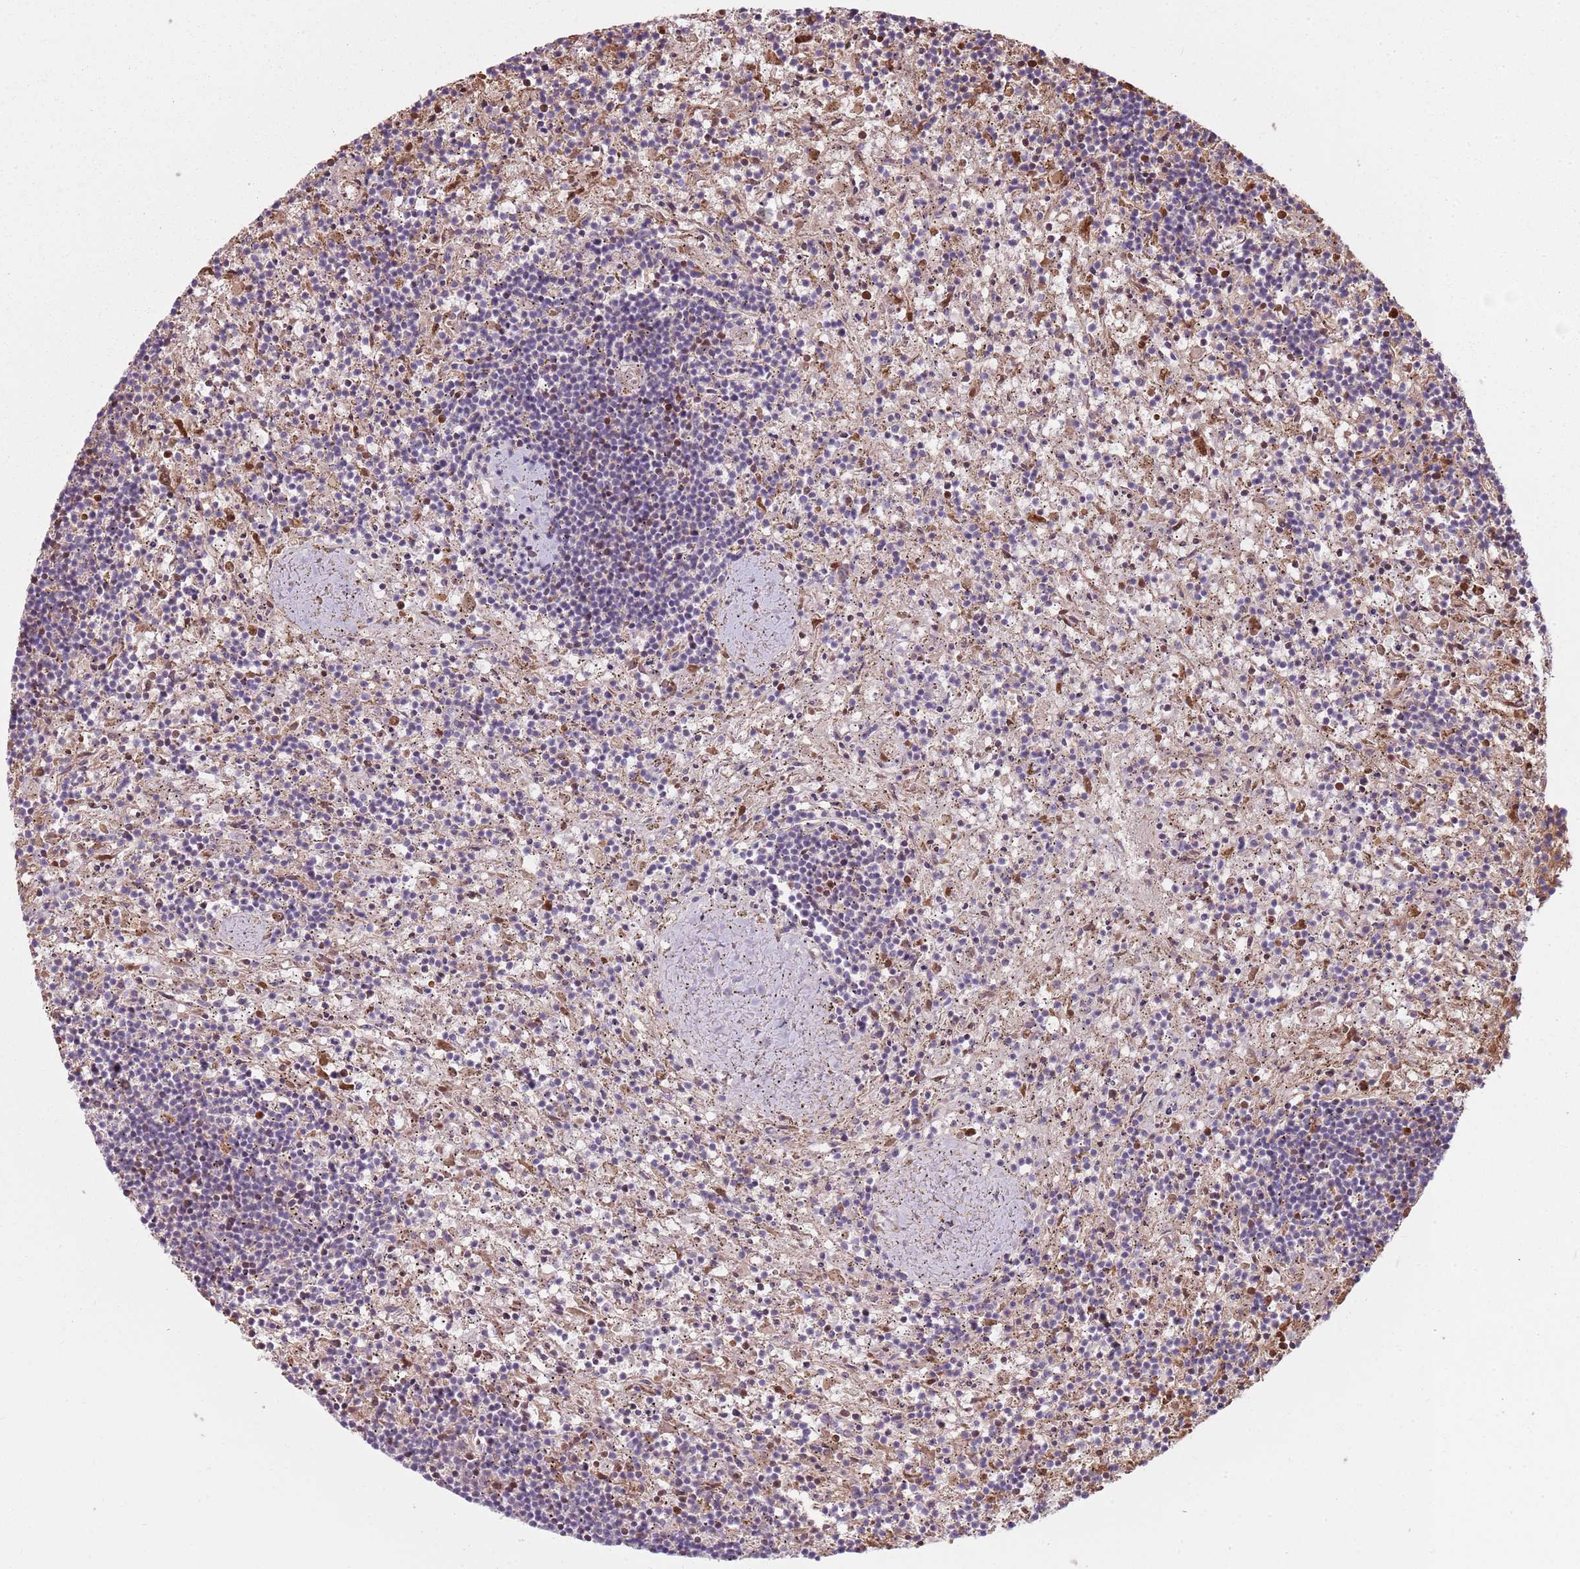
{"staining": {"intensity": "negative", "quantity": "none", "location": "none"}, "tissue": "lymphoma", "cell_type": "Tumor cells", "image_type": "cancer", "snomed": [{"axis": "morphology", "description": "Malignant lymphoma, non-Hodgkin's type, Low grade"}, {"axis": "topography", "description": "Spleen"}], "caption": "Tumor cells are negative for protein expression in human lymphoma.", "gene": "HSPA14", "patient": {"sex": "male", "age": 76}}